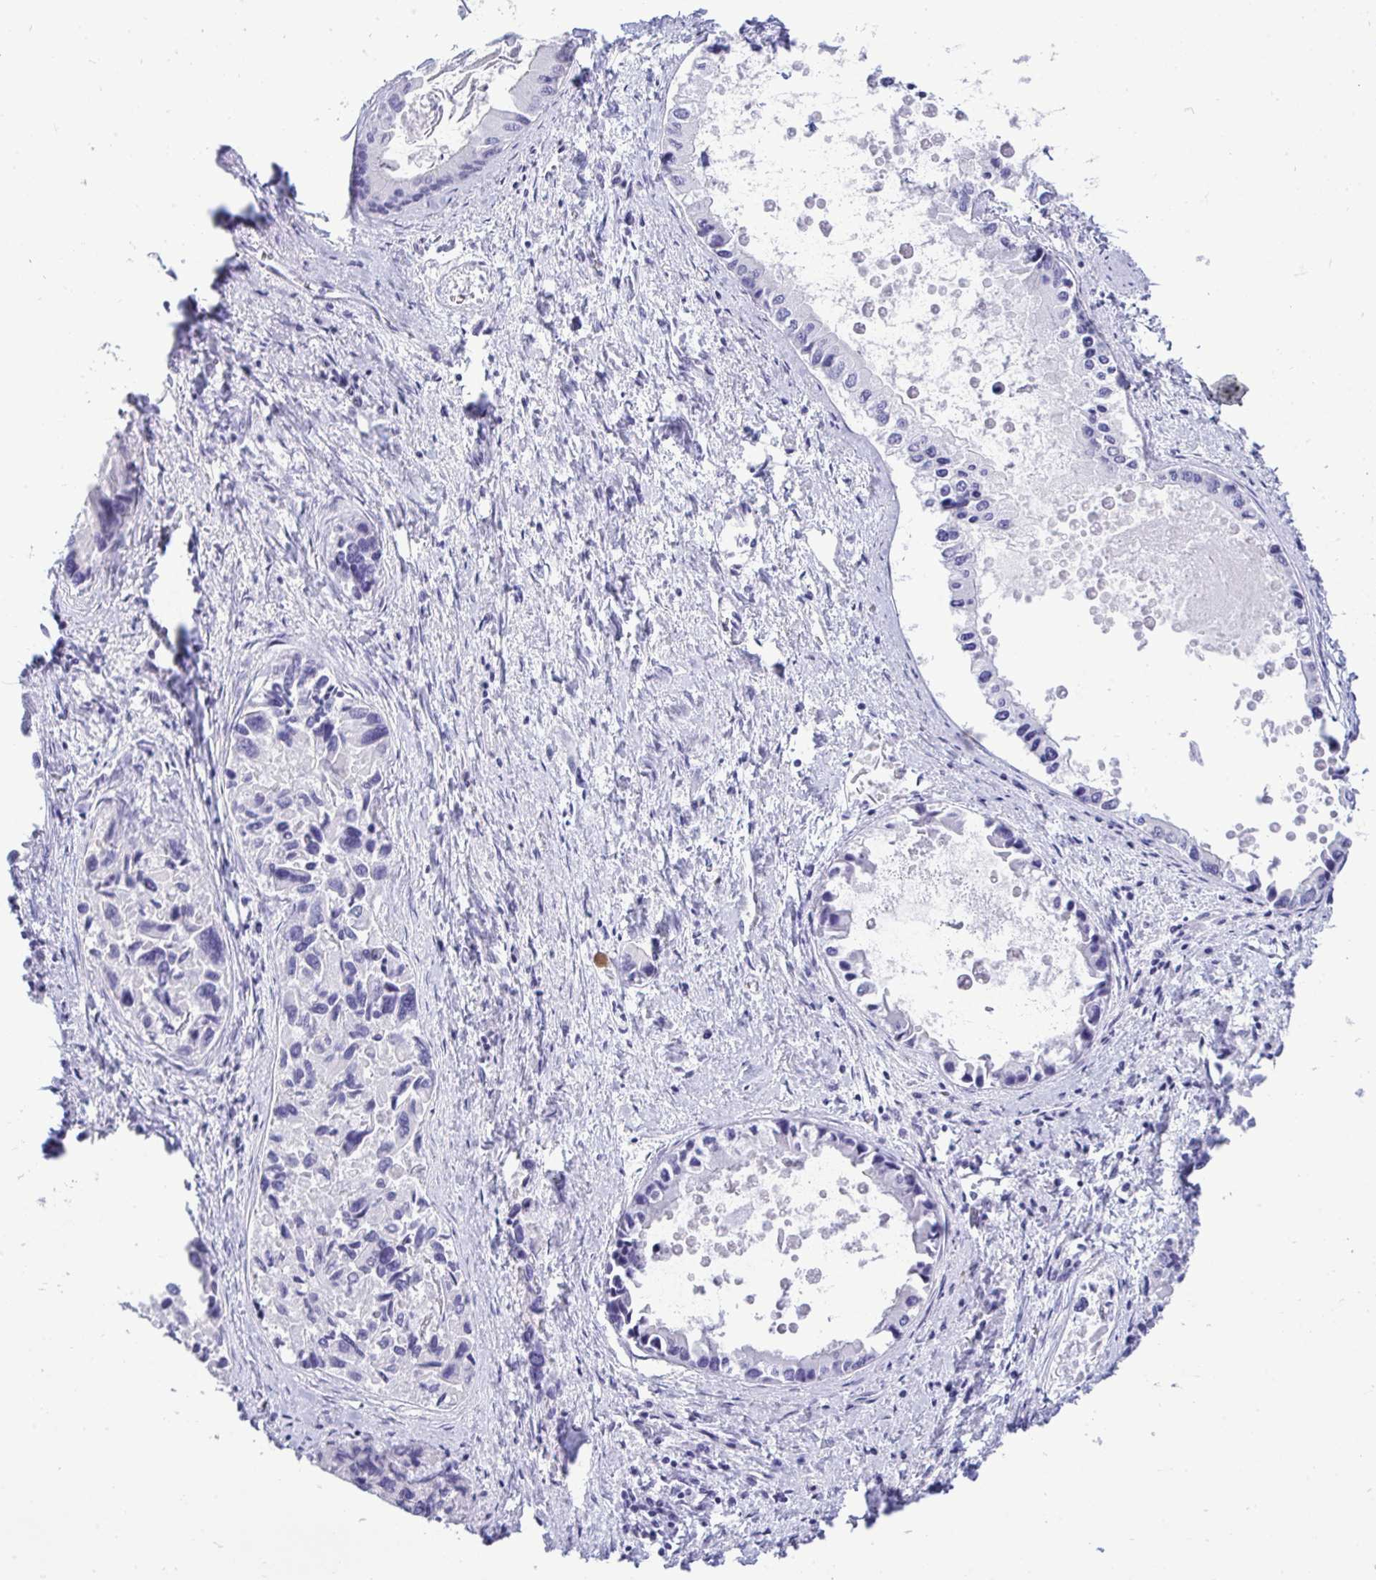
{"staining": {"intensity": "negative", "quantity": "none", "location": "none"}, "tissue": "liver cancer", "cell_type": "Tumor cells", "image_type": "cancer", "snomed": [{"axis": "morphology", "description": "Cholangiocarcinoma"}, {"axis": "topography", "description": "Liver"}], "caption": "Immunohistochemical staining of liver cholangiocarcinoma shows no significant expression in tumor cells. (IHC, brightfield microscopy, high magnification).", "gene": "PRM2", "patient": {"sex": "male", "age": 66}}